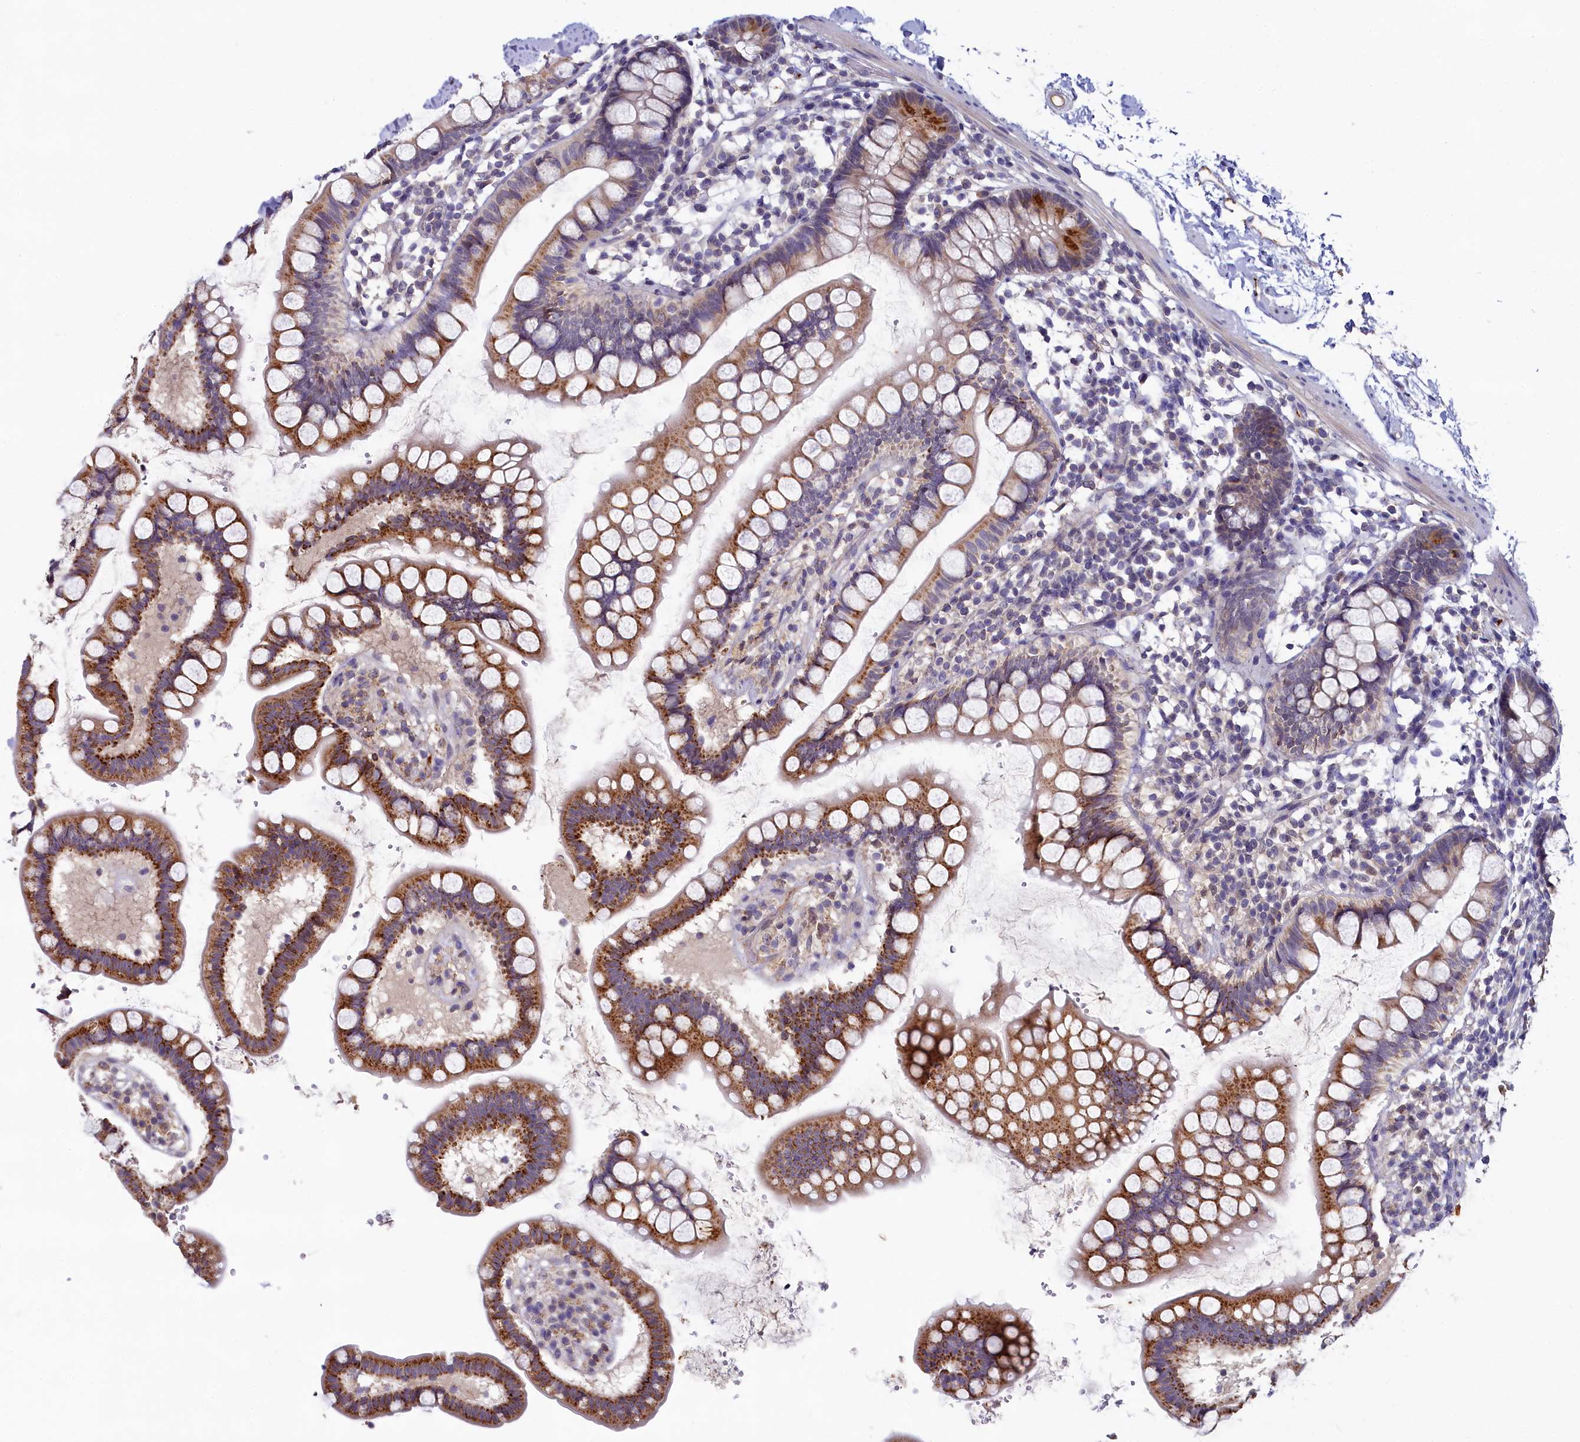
{"staining": {"intensity": "moderate", "quantity": ">75%", "location": "cytoplasmic/membranous"}, "tissue": "small intestine", "cell_type": "Glandular cells", "image_type": "normal", "snomed": [{"axis": "morphology", "description": "Normal tissue, NOS"}, {"axis": "topography", "description": "Small intestine"}], "caption": "Protein expression analysis of benign small intestine shows moderate cytoplasmic/membranous staining in approximately >75% of glandular cells.", "gene": "SPINK9", "patient": {"sex": "female", "age": 84}}